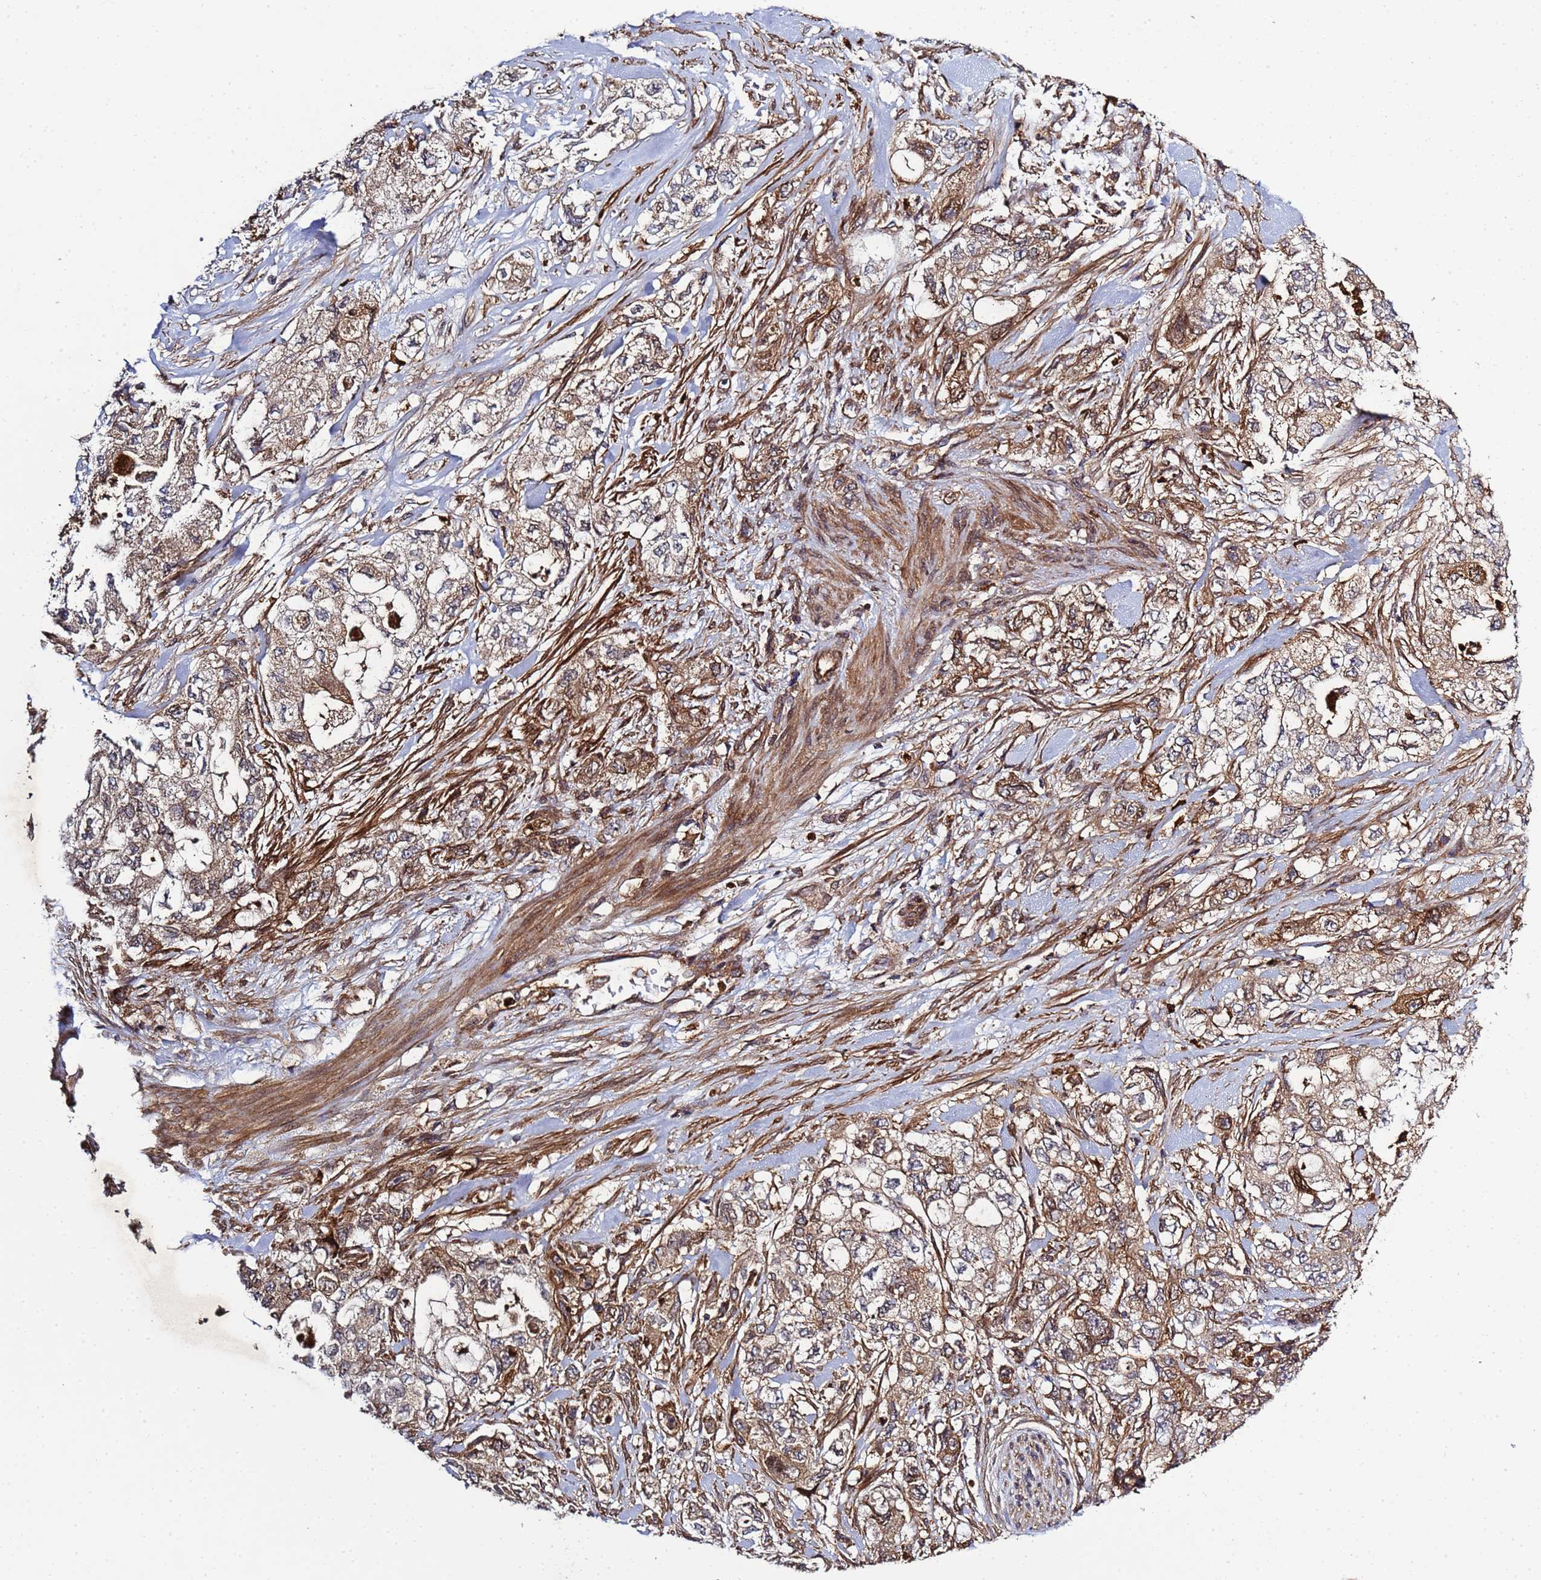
{"staining": {"intensity": "moderate", "quantity": ">75%", "location": "cytoplasmic/membranous"}, "tissue": "pancreatic cancer", "cell_type": "Tumor cells", "image_type": "cancer", "snomed": [{"axis": "morphology", "description": "Adenocarcinoma, NOS"}, {"axis": "topography", "description": "Pancreas"}], "caption": "High-magnification brightfield microscopy of pancreatic adenocarcinoma stained with DAB (3,3'-diaminobenzidine) (brown) and counterstained with hematoxylin (blue). tumor cells exhibit moderate cytoplasmic/membranous expression is seen in approximately>75% of cells.", "gene": "C8orf34", "patient": {"sex": "female", "age": 73}}